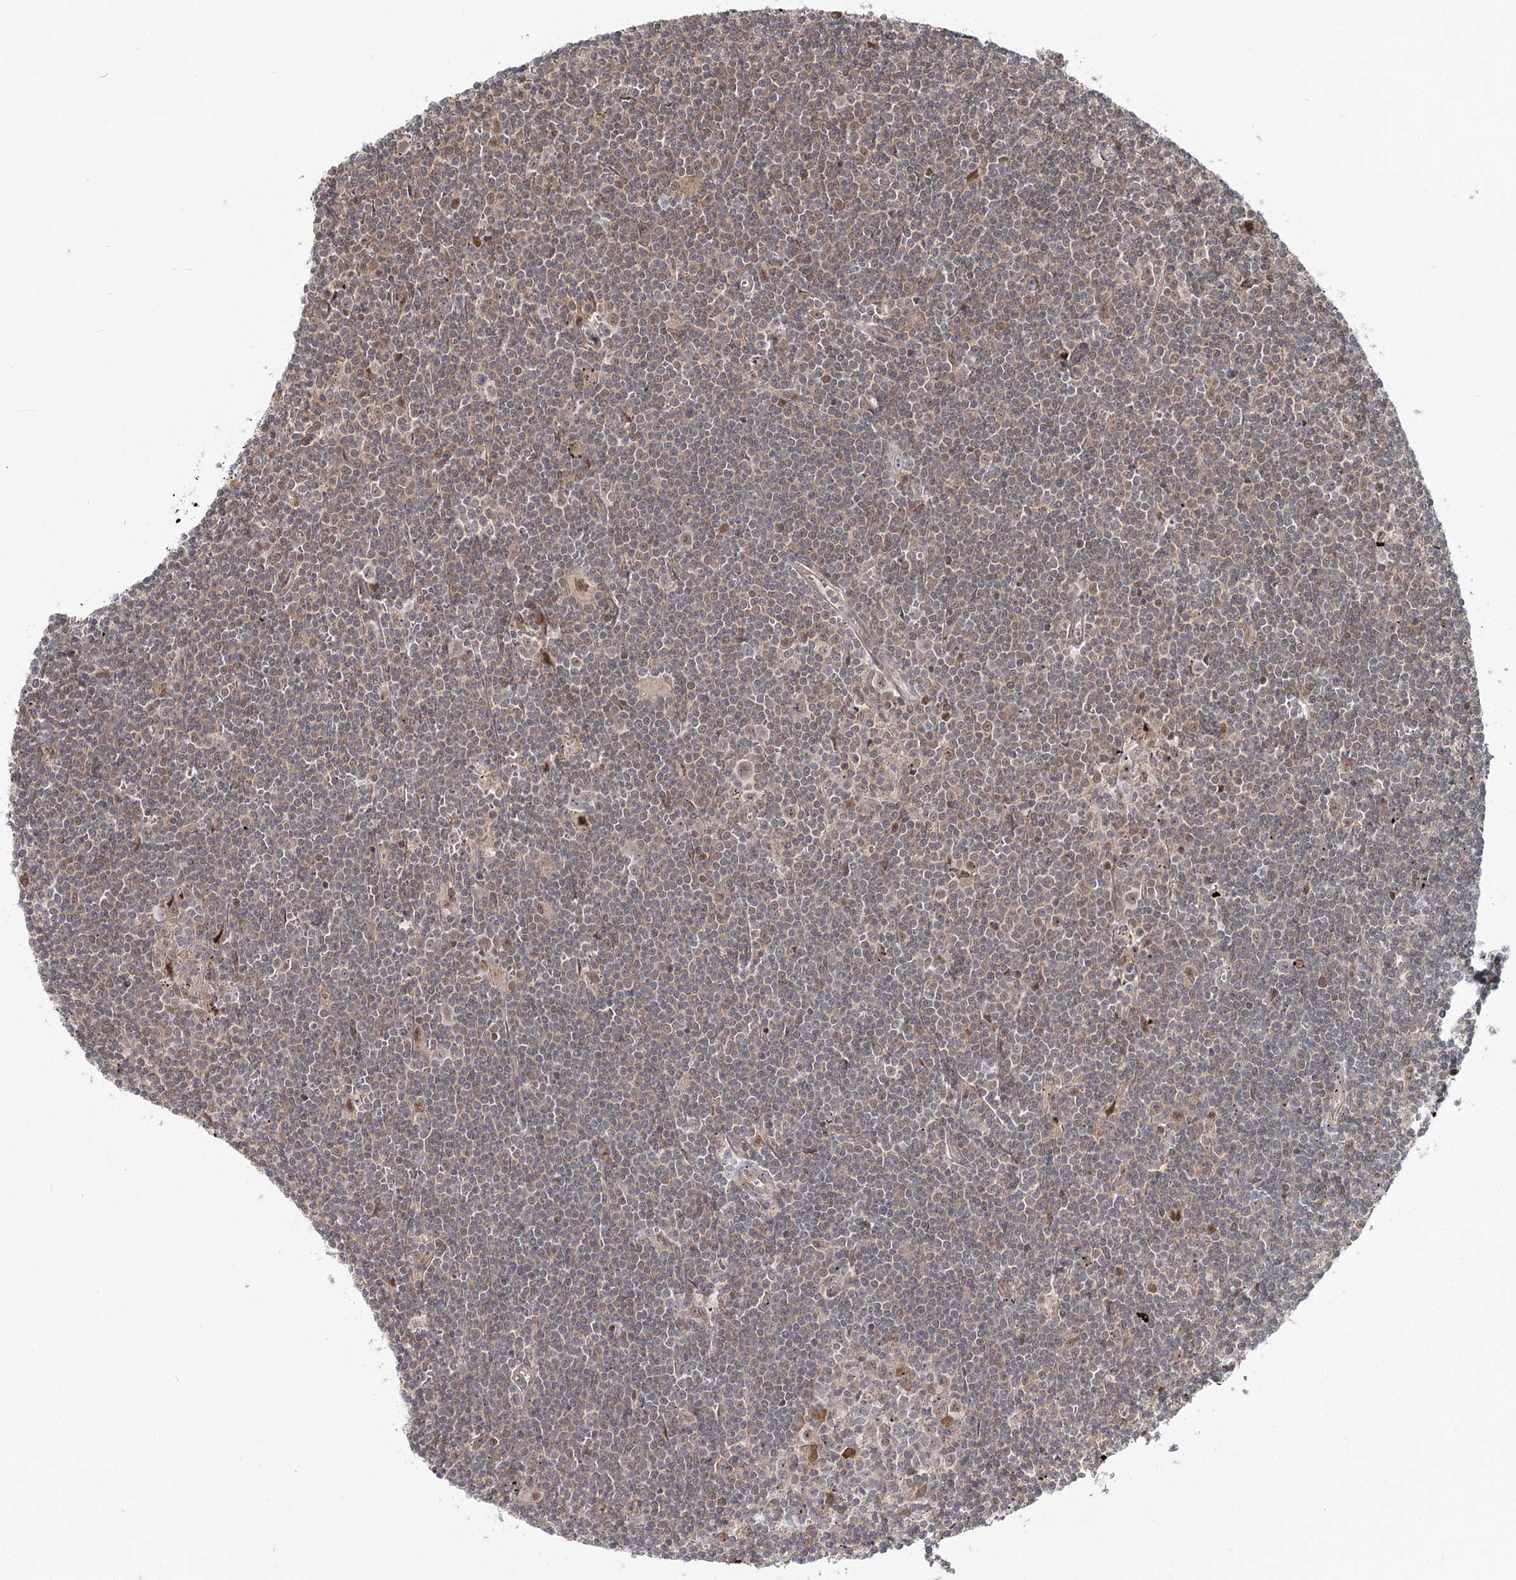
{"staining": {"intensity": "weak", "quantity": "<25%", "location": "cytoplasmic/membranous"}, "tissue": "lymphoma", "cell_type": "Tumor cells", "image_type": "cancer", "snomed": [{"axis": "morphology", "description": "Malignant lymphoma, non-Hodgkin's type, Low grade"}, {"axis": "topography", "description": "Spleen"}], "caption": "Micrograph shows no protein expression in tumor cells of low-grade malignant lymphoma, non-Hodgkin's type tissue.", "gene": "THNSL1", "patient": {"sex": "male", "age": 76}}